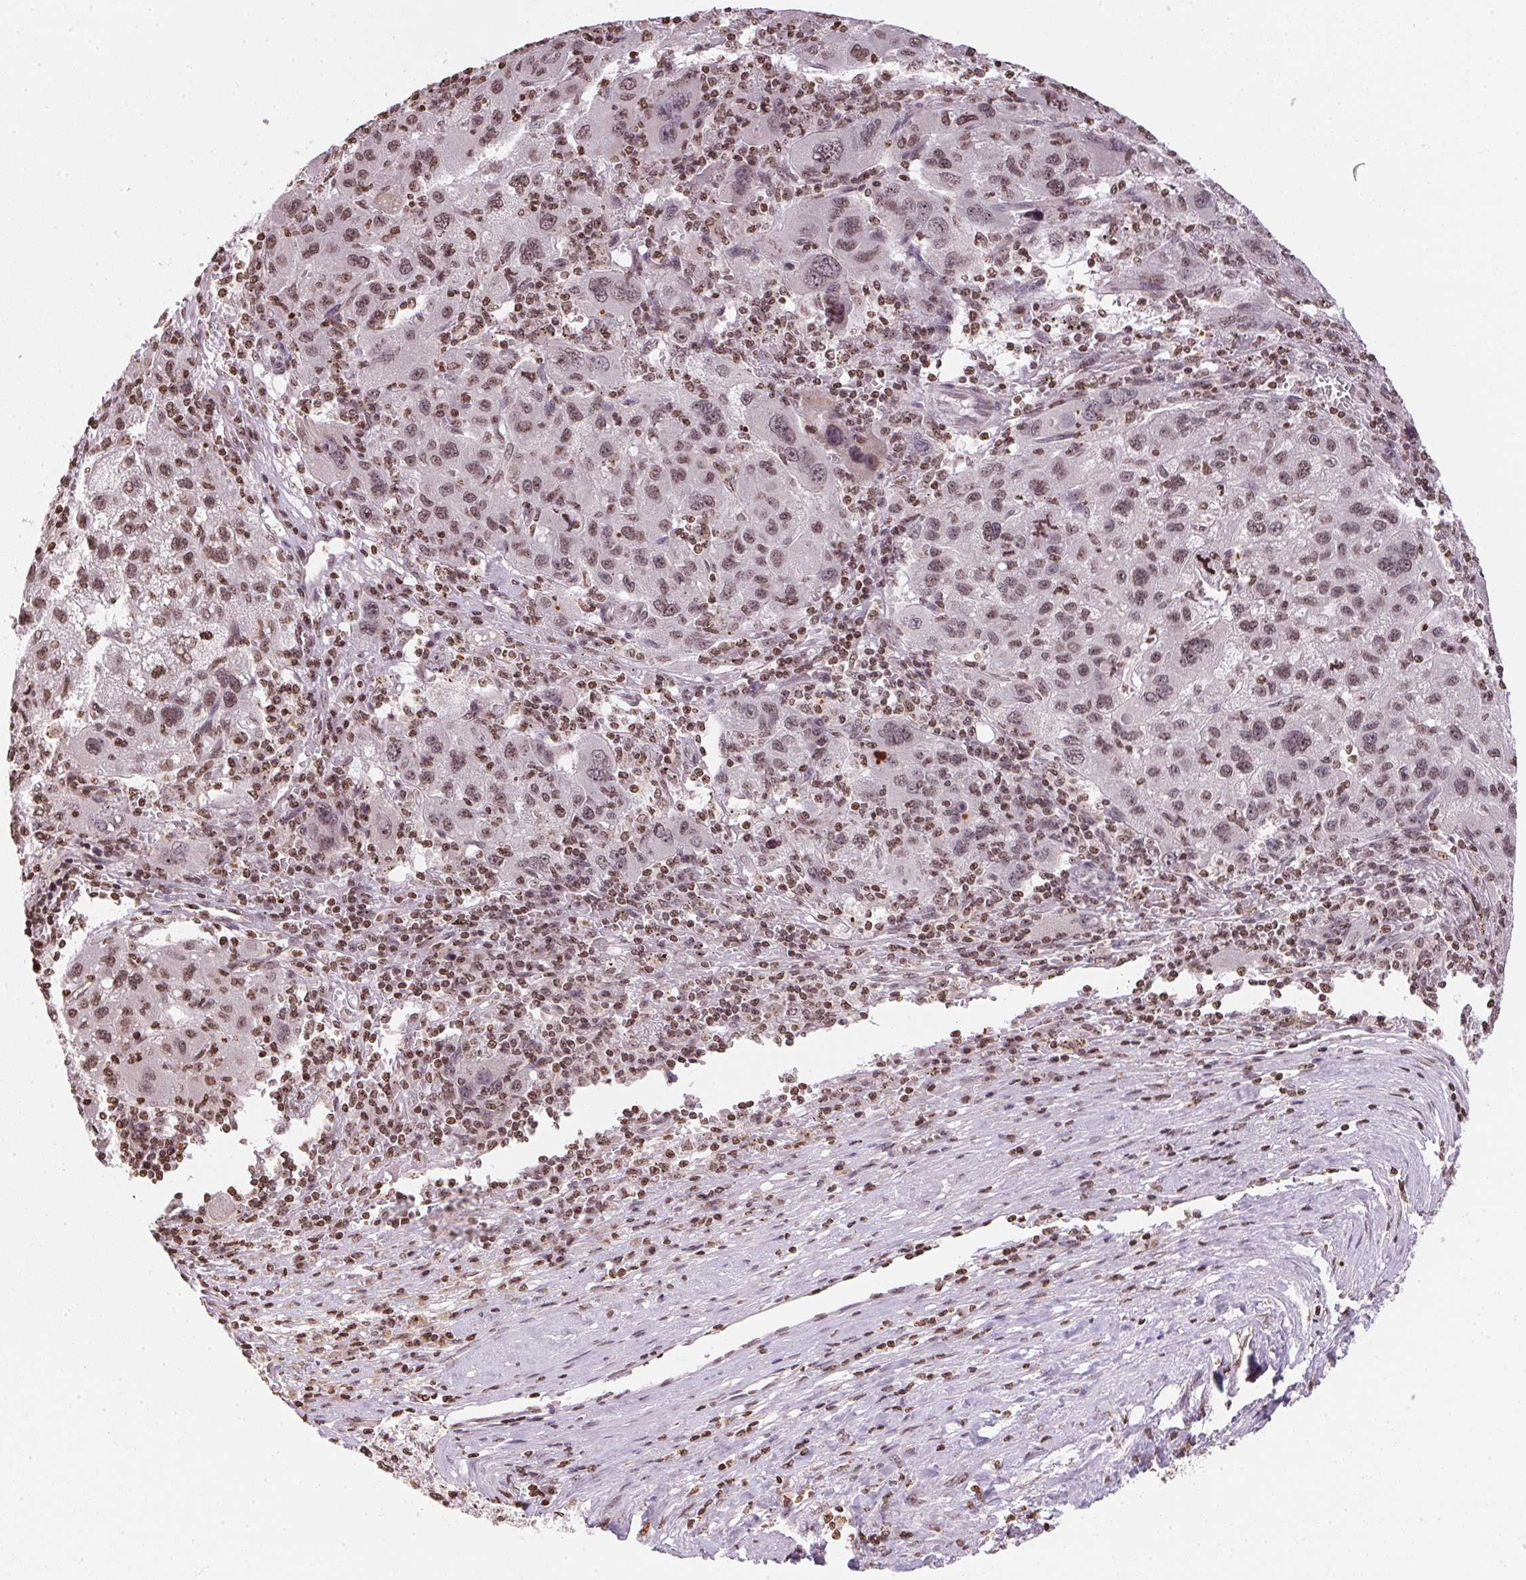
{"staining": {"intensity": "weak", "quantity": ">75%", "location": "nuclear"}, "tissue": "liver cancer", "cell_type": "Tumor cells", "image_type": "cancer", "snomed": [{"axis": "morphology", "description": "Carcinoma, Hepatocellular, NOS"}, {"axis": "topography", "description": "Liver"}], "caption": "Tumor cells display low levels of weak nuclear staining in approximately >75% of cells in human hepatocellular carcinoma (liver).", "gene": "RNF181", "patient": {"sex": "female", "age": 77}}